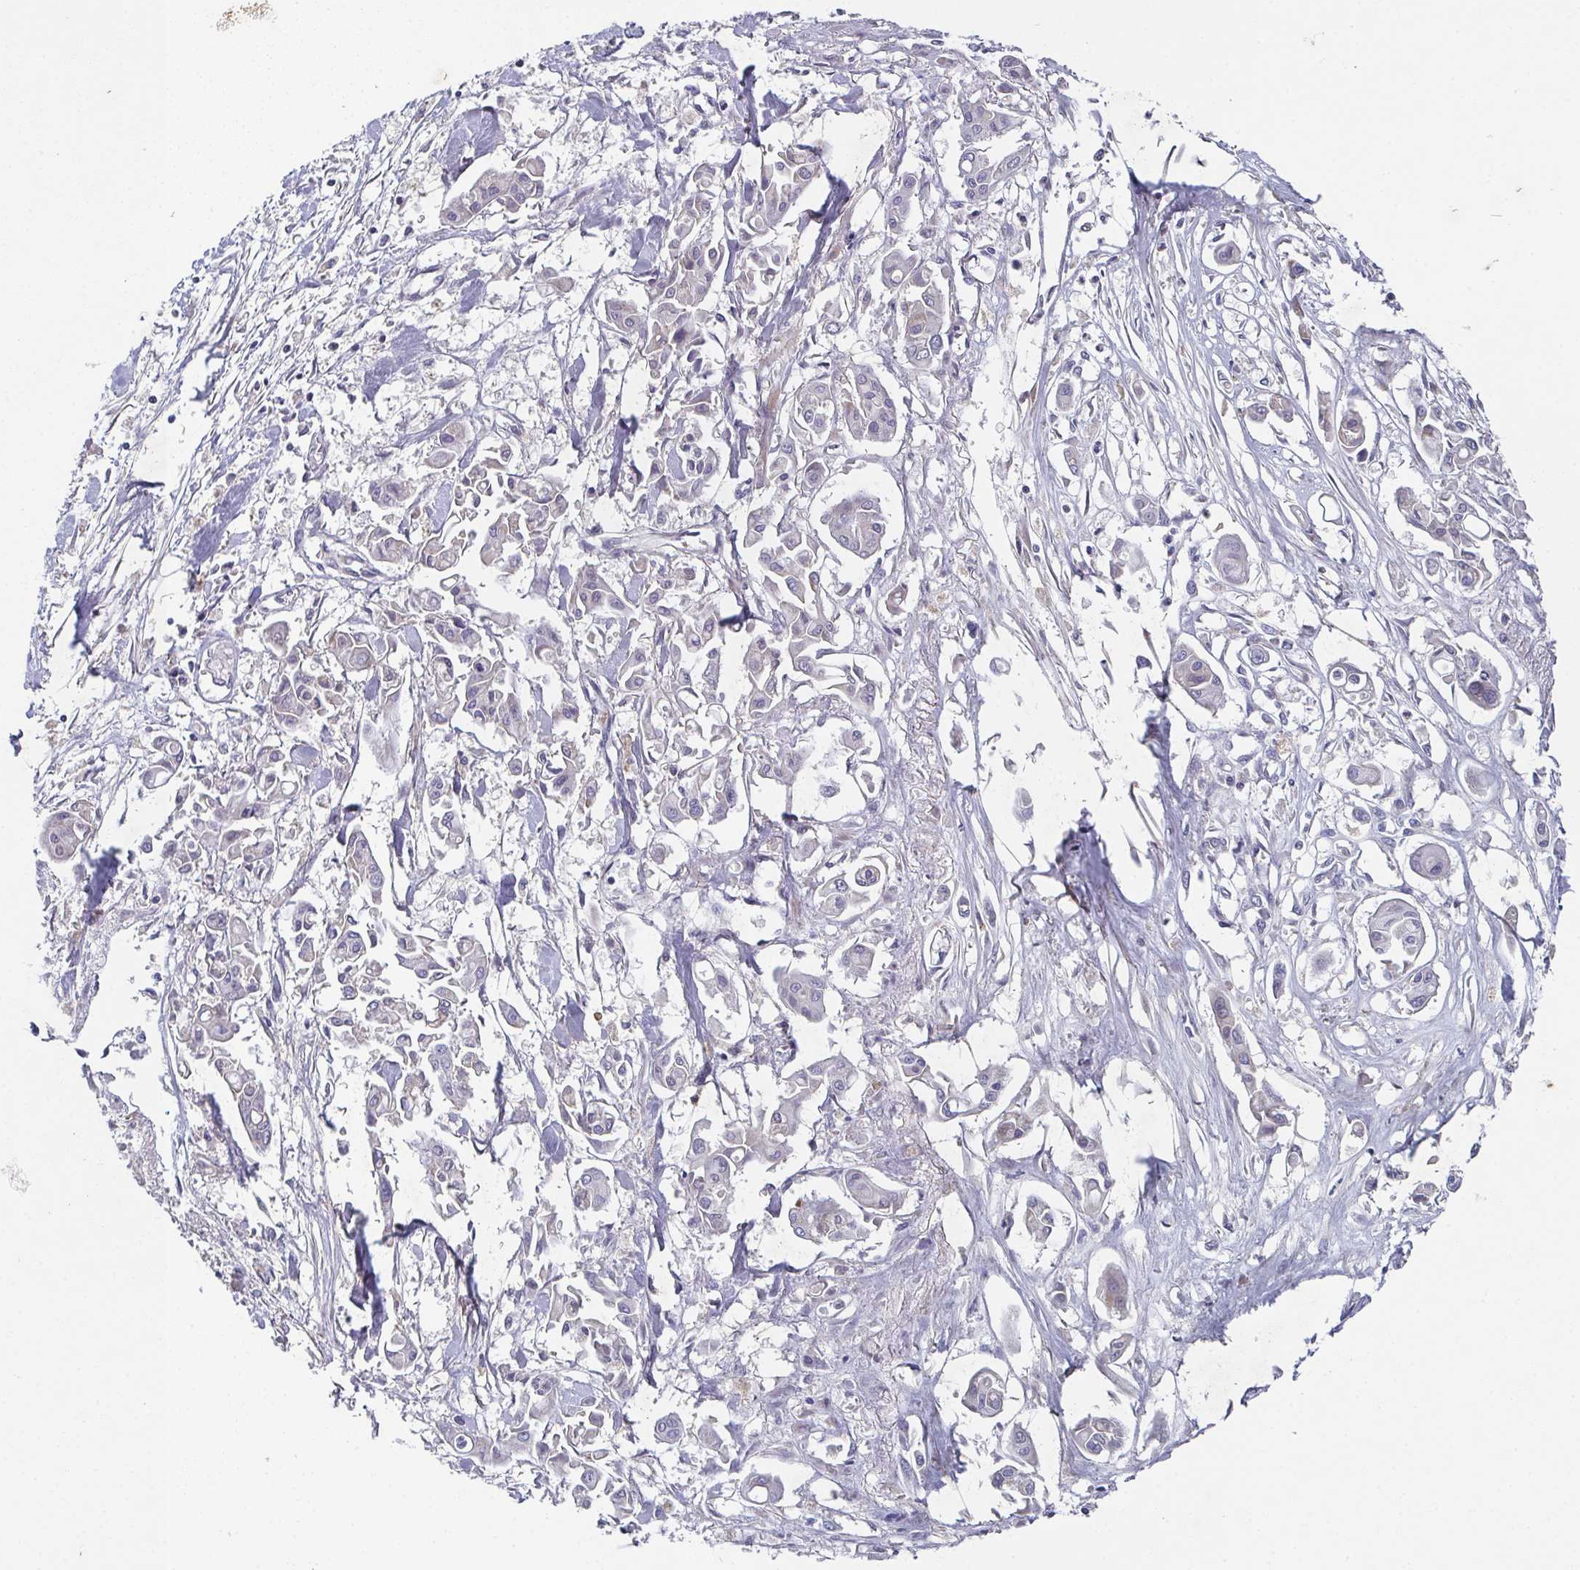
{"staining": {"intensity": "negative", "quantity": "none", "location": "none"}, "tissue": "pancreatic cancer", "cell_type": "Tumor cells", "image_type": "cancer", "snomed": [{"axis": "morphology", "description": "Adenocarcinoma, NOS"}, {"axis": "topography", "description": "Pancreas"}], "caption": "This is a photomicrograph of immunohistochemistry (IHC) staining of adenocarcinoma (pancreatic), which shows no positivity in tumor cells. (Brightfield microscopy of DAB (3,3'-diaminobenzidine) IHC at high magnification).", "gene": "MT-ND3", "patient": {"sex": "male", "age": 61}}